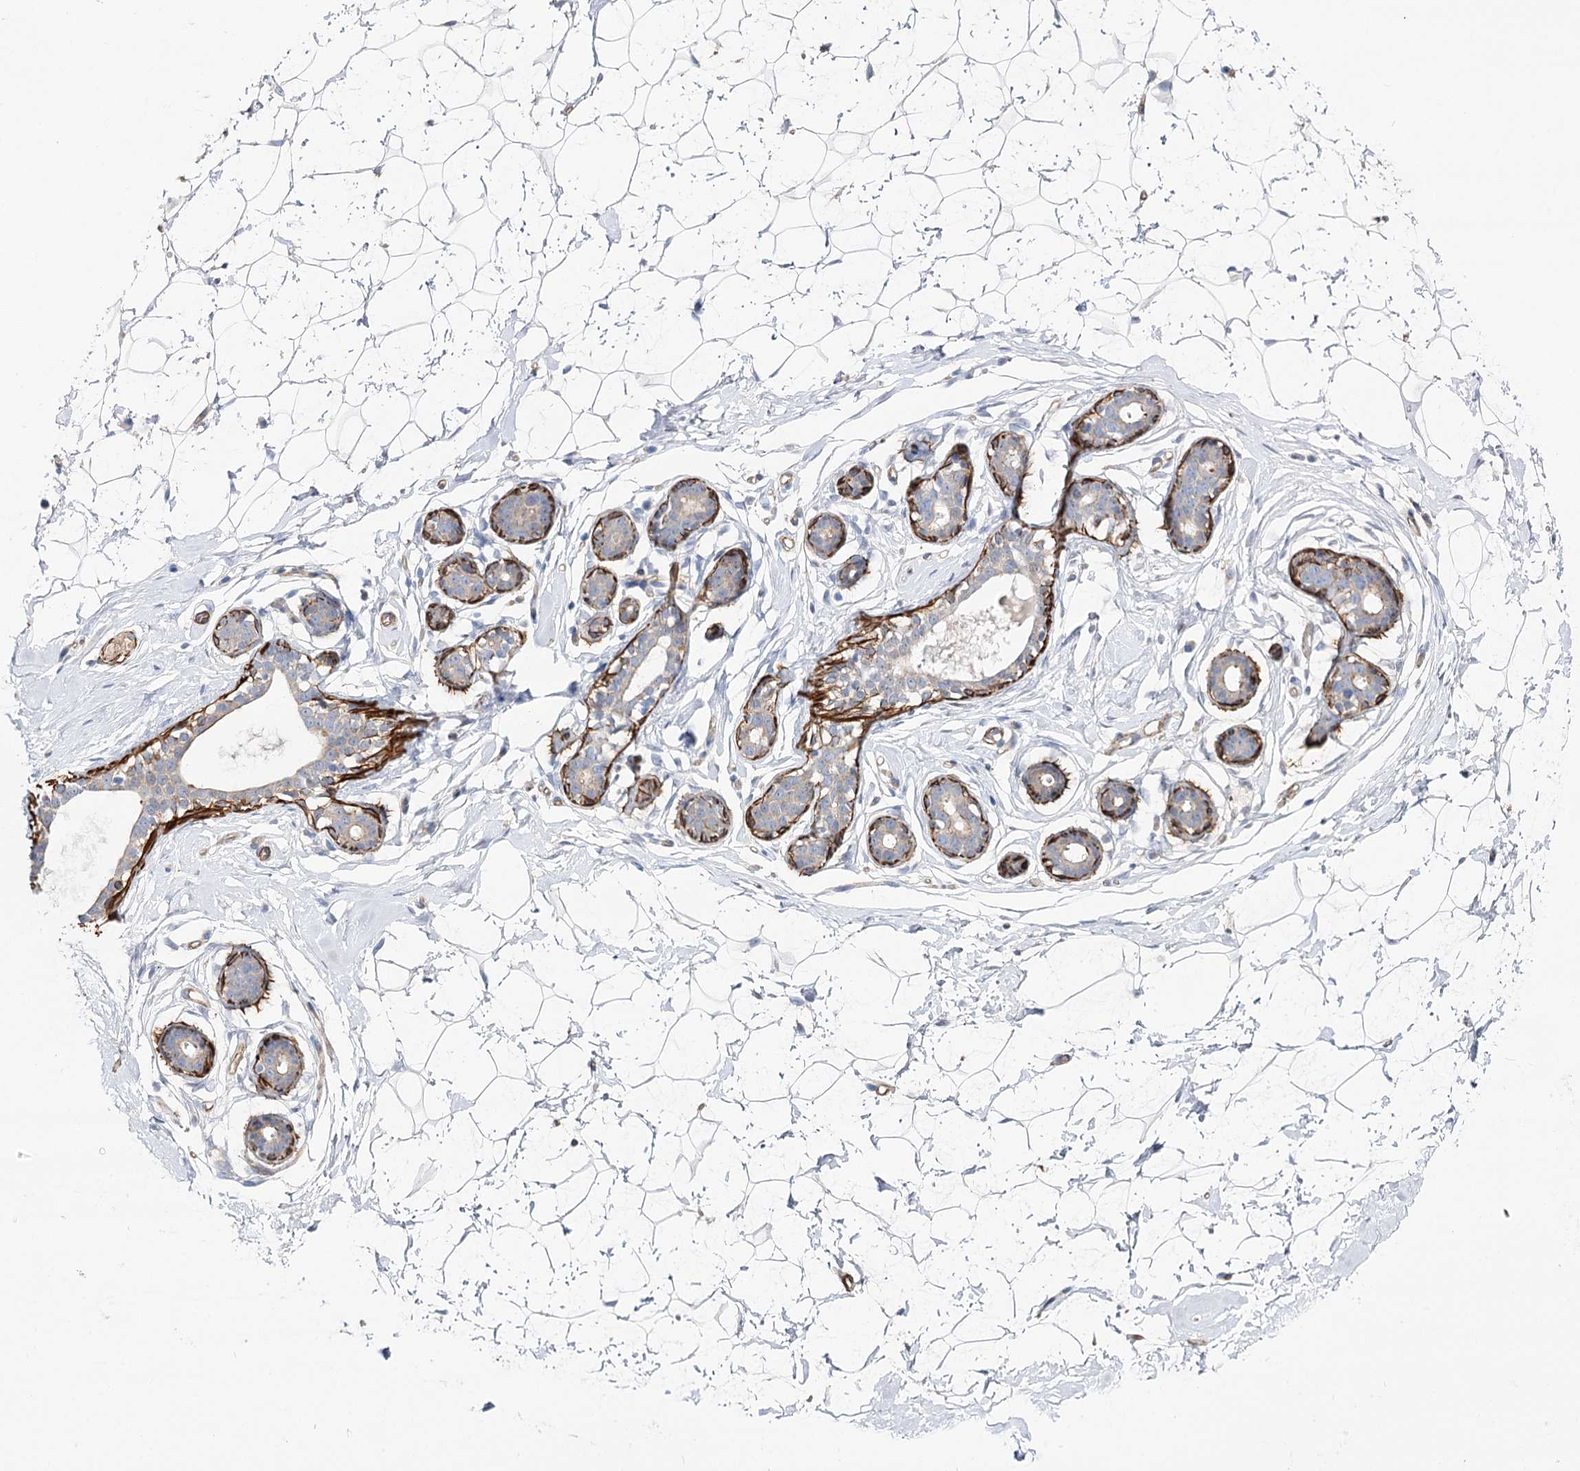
{"staining": {"intensity": "negative", "quantity": "none", "location": "none"}, "tissue": "breast", "cell_type": "Adipocytes", "image_type": "normal", "snomed": [{"axis": "morphology", "description": "Normal tissue, NOS"}, {"axis": "morphology", "description": "Adenoma, NOS"}, {"axis": "topography", "description": "Breast"}], "caption": "Immunohistochemistry of unremarkable human breast shows no positivity in adipocytes. The staining is performed using DAB (3,3'-diaminobenzidine) brown chromogen with nuclei counter-stained in using hematoxylin.", "gene": "WASHC3", "patient": {"sex": "female", "age": 23}}